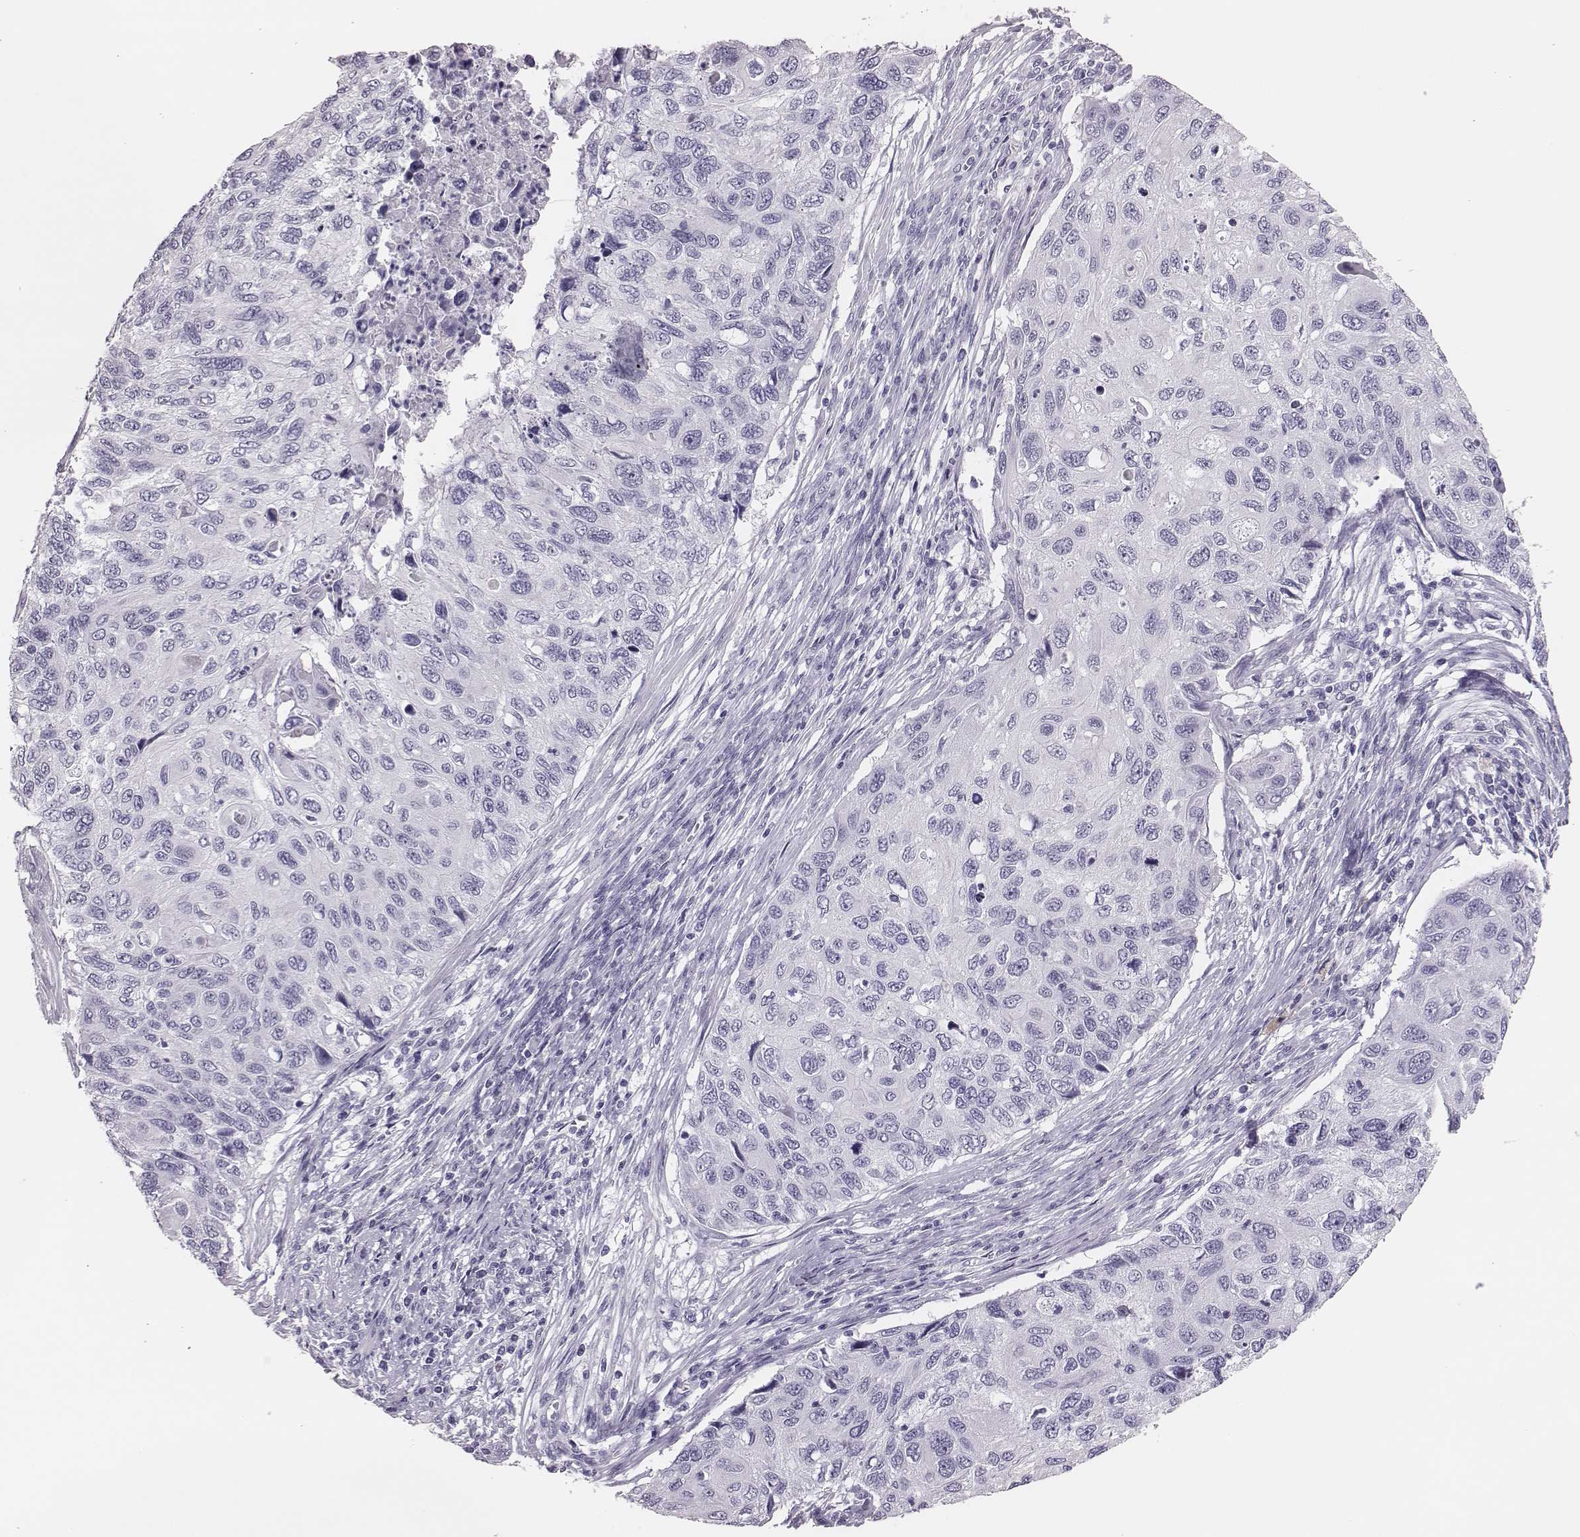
{"staining": {"intensity": "negative", "quantity": "none", "location": "none"}, "tissue": "cervical cancer", "cell_type": "Tumor cells", "image_type": "cancer", "snomed": [{"axis": "morphology", "description": "Squamous cell carcinoma, NOS"}, {"axis": "topography", "description": "Cervix"}], "caption": "The image exhibits no significant positivity in tumor cells of cervical cancer.", "gene": "H1-6", "patient": {"sex": "female", "age": 70}}